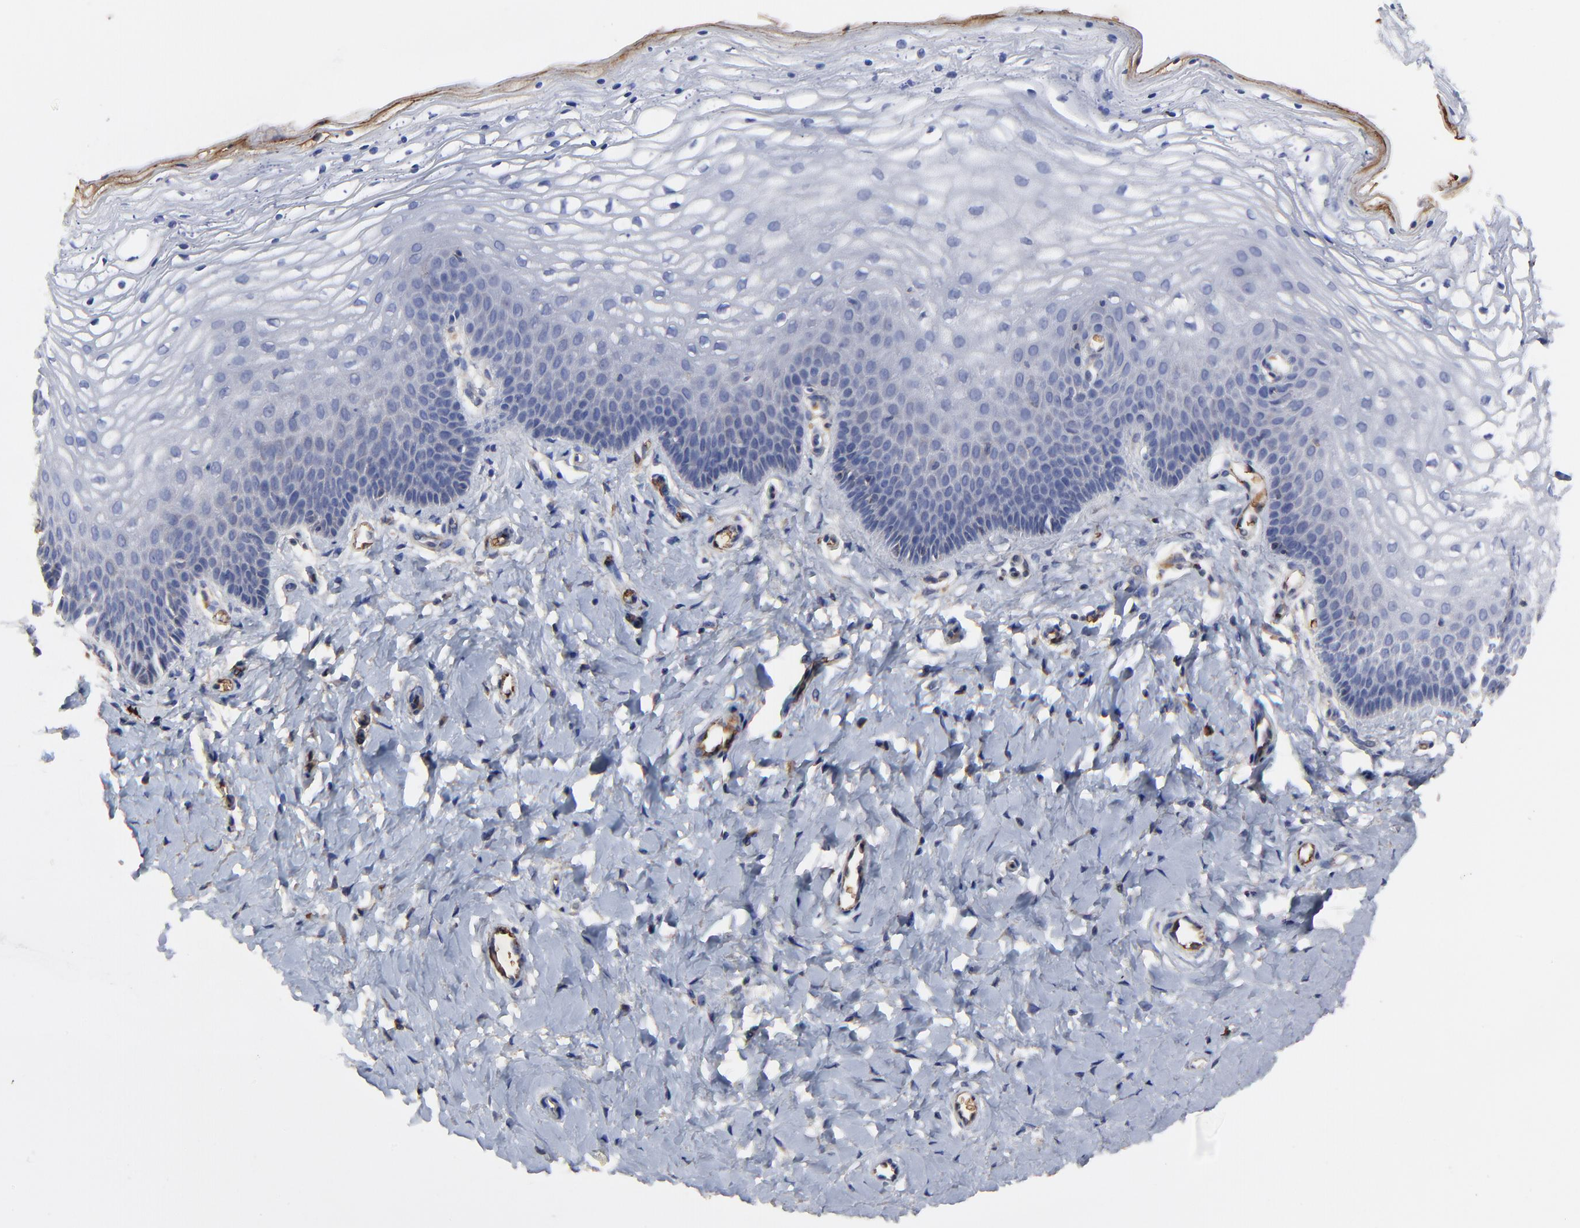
{"staining": {"intensity": "negative", "quantity": "none", "location": "none"}, "tissue": "vagina", "cell_type": "Squamous epithelial cells", "image_type": "normal", "snomed": [{"axis": "morphology", "description": "Normal tissue, NOS"}, {"axis": "topography", "description": "Vagina"}], "caption": "Squamous epithelial cells show no significant positivity in normal vagina.", "gene": "PAG1", "patient": {"sex": "female", "age": 68}}